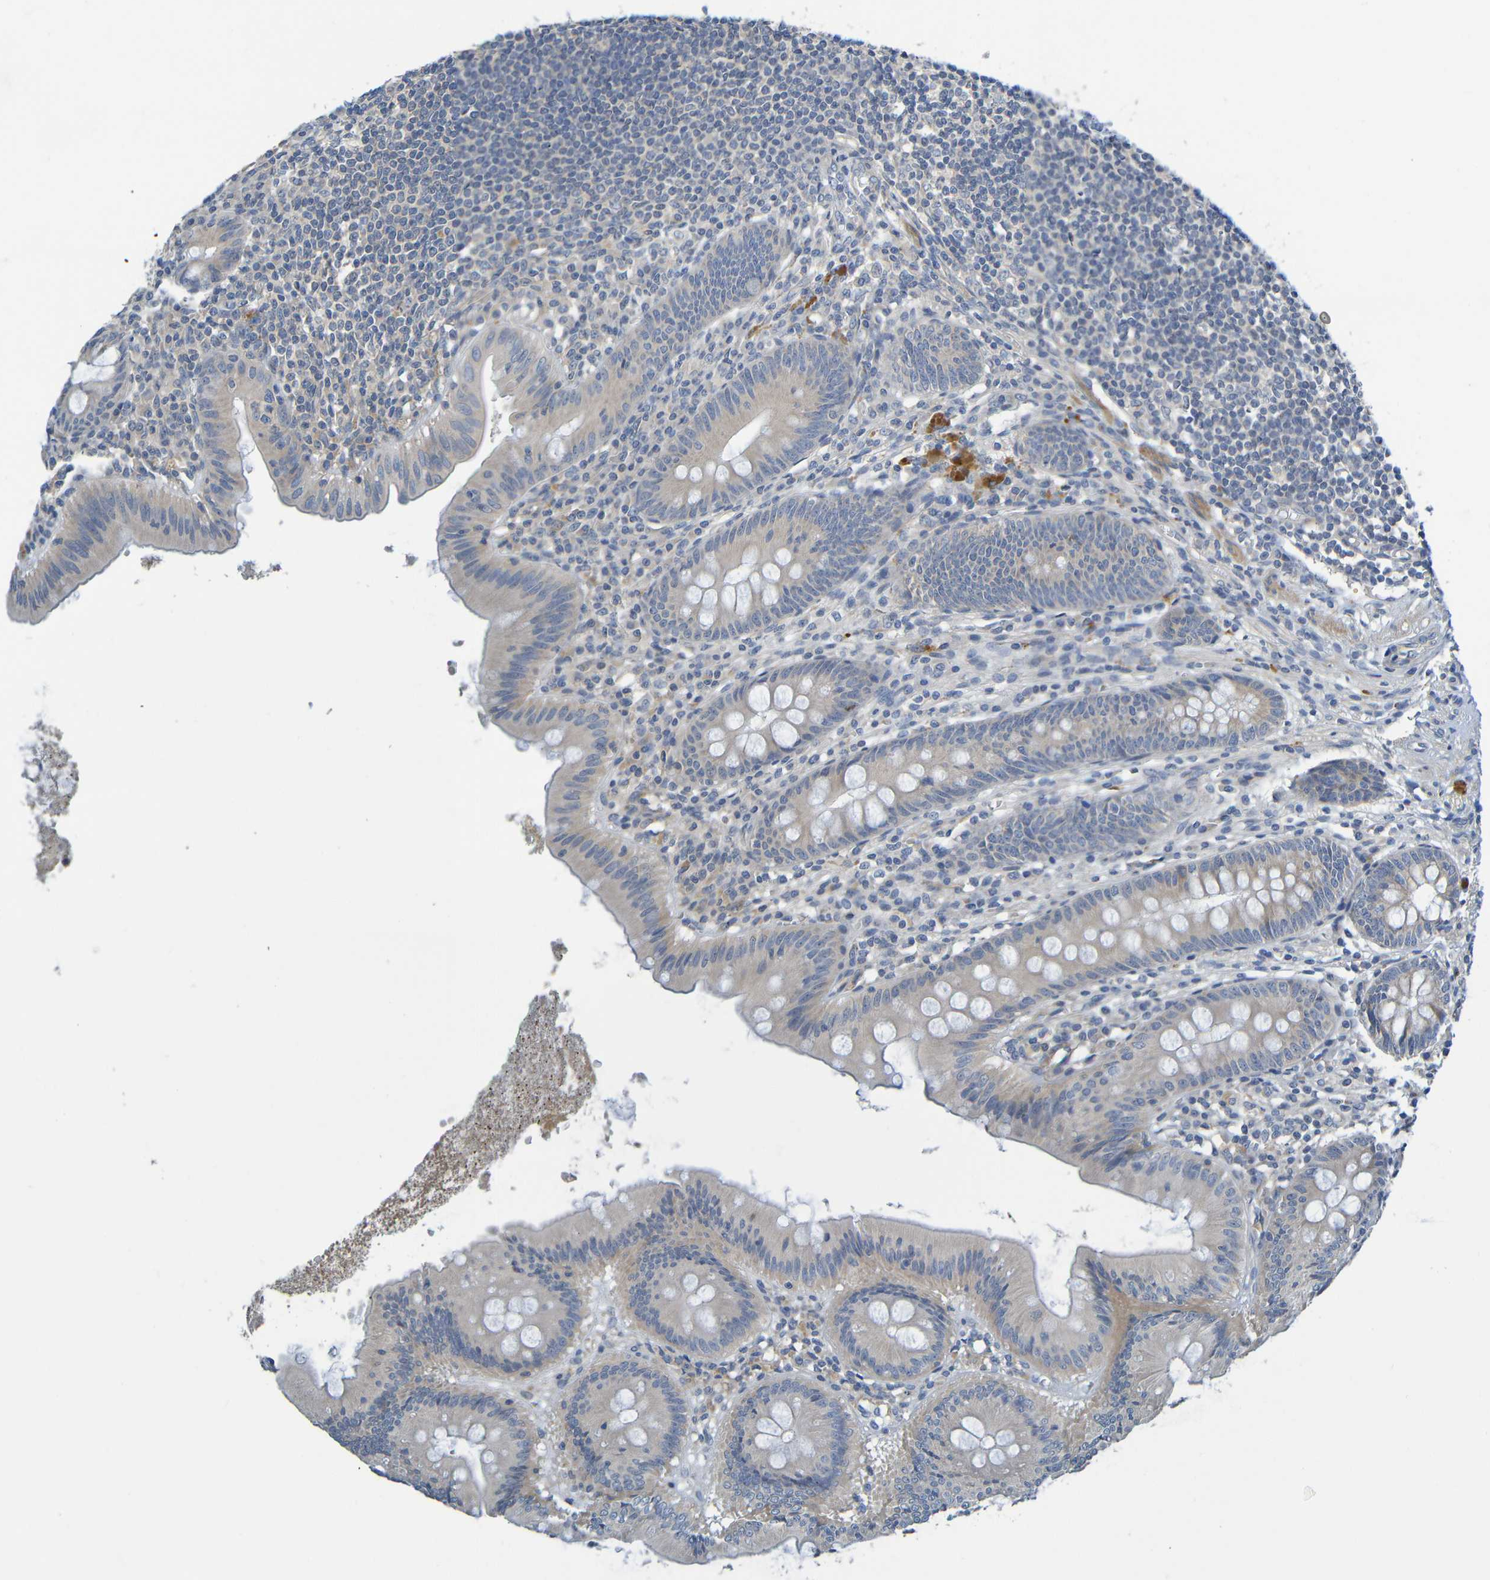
{"staining": {"intensity": "moderate", "quantity": "25%-75%", "location": "cytoplasmic/membranous"}, "tissue": "appendix", "cell_type": "Glandular cells", "image_type": "normal", "snomed": [{"axis": "morphology", "description": "Normal tissue, NOS"}, {"axis": "topography", "description": "Appendix"}], "caption": "Immunohistochemistry (IHC) staining of unremarkable appendix, which reveals medium levels of moderate cytoplasmic/membranous positivity in about 25%-75% of glandular cells indicating moderate cytoplasmic/membranous protein positivity. The staining was performed using DAB (3,3'-diaminobenzidine) (brown) for protein detection and nuclei were counterstained in hematoxylin (blue).", "gene": "CYP4F2", "patient": {"sex": "male", "age": 56}}